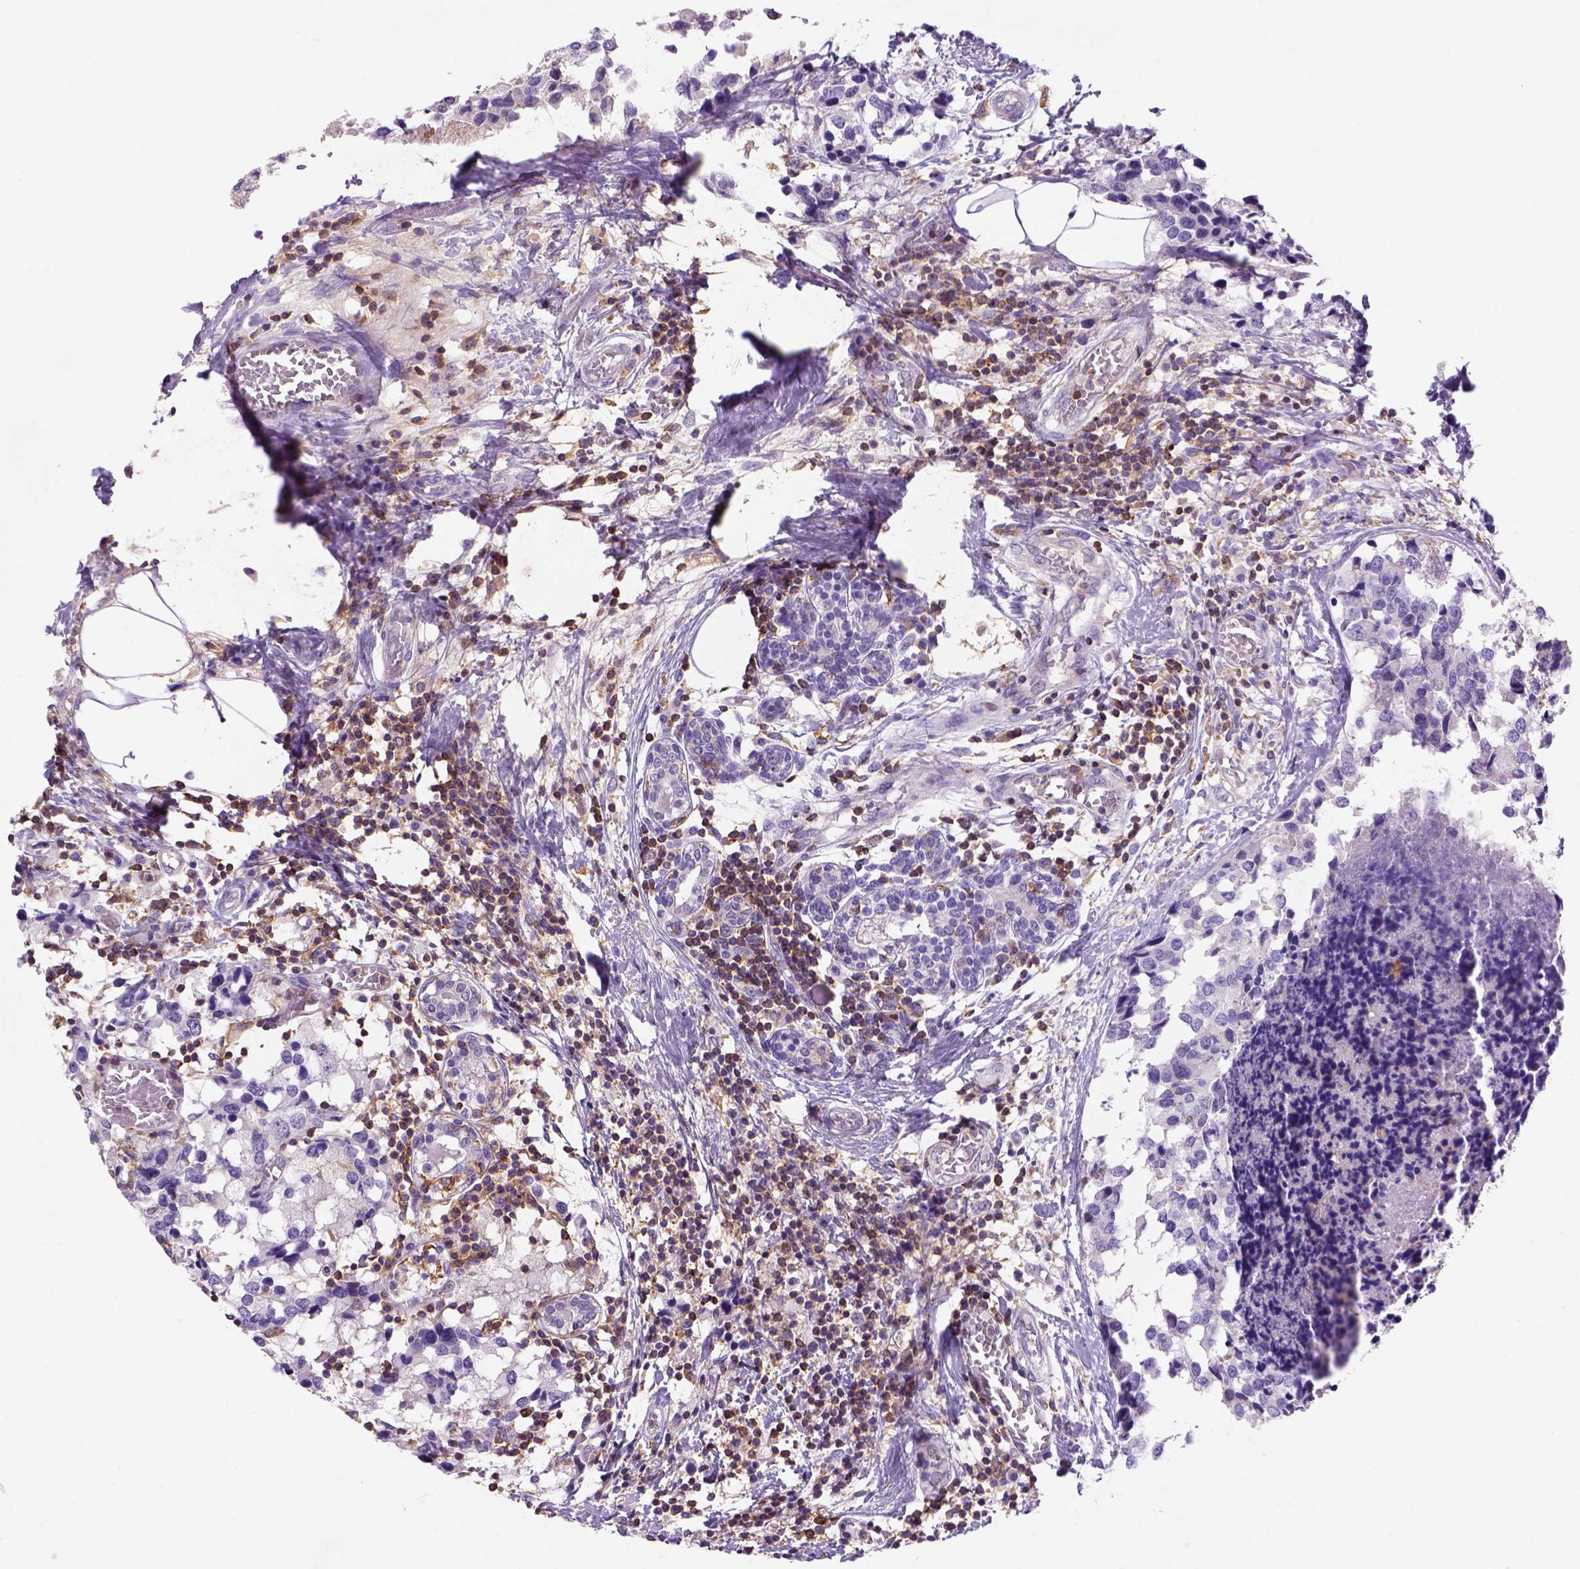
{"staining": {"intensity": "negative", "quantity": "none", "location": "none"}, "tissue": "breast cancer", "cell_type": "Tumor cells", "image_type": "cancer", "snomed": [{"axis": "morphology", "description": "Lobular carcinoma"}, {"axis": "topography", "description": "Breast"}], "caption": "A photomicrograph of breast lobular carcinoma stained for a protein demonstrates no brown staining in tumor cells.", "gene": "INPP5D", "patient": {"sex": "female", "age": 59}}